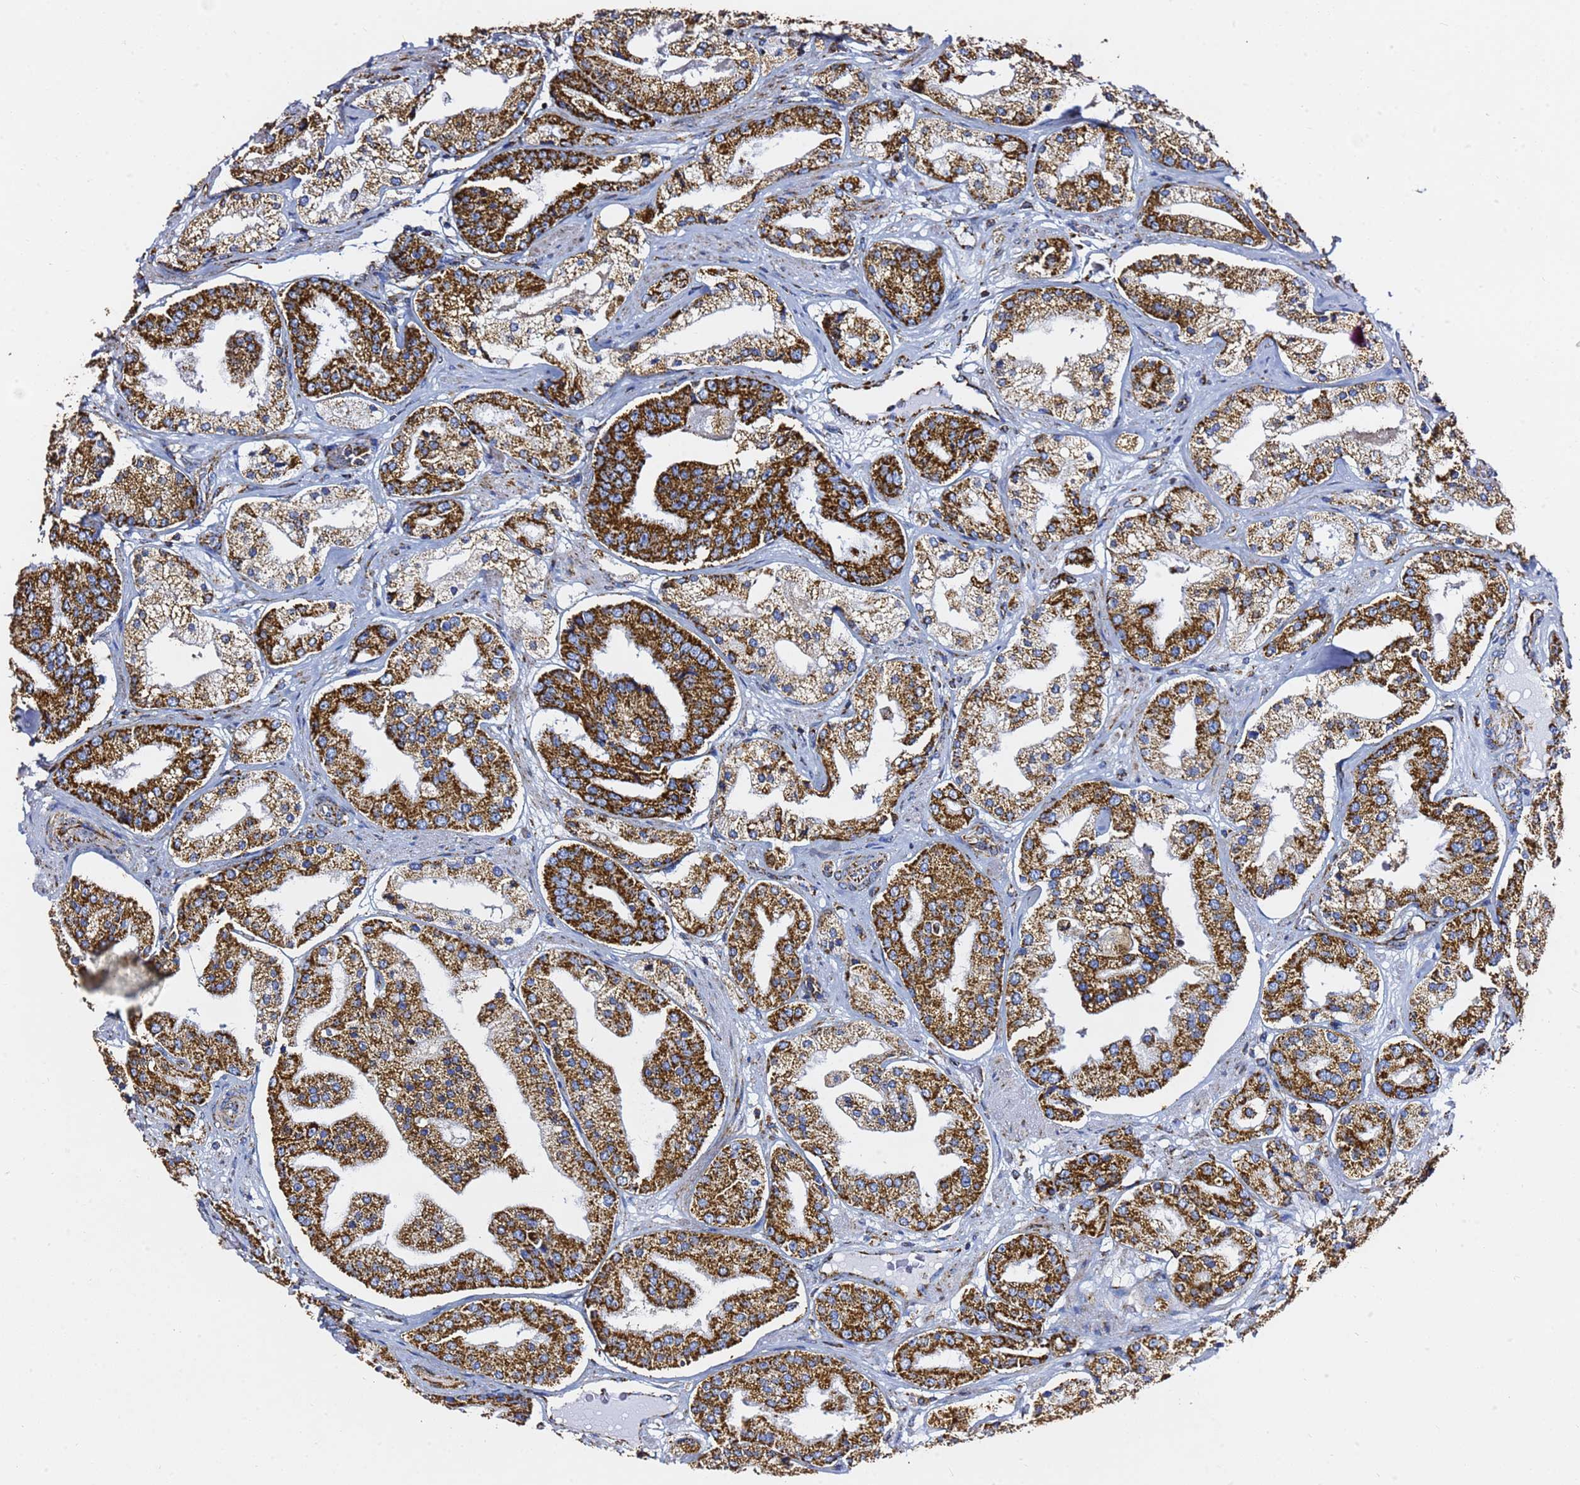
{"staining": {"intensity": "strong", "quantity": ">75%", "location": "cytoplasmic/membranous"}, "tissue": "prostate cancer", "cell_type": "Tumor cells", "image_type": "cancer", "snomed": [{"axis": "morphology", "description": "Adenocarcinoma, High grade"}, {"axis": "topography", "description": "Prostate"}], "caption": "A high-resolution histopathology image shows immunohistochemistry (IHC) staining of prostate cancer (adenocarcinoma (high-grade)), which displays strong cytoplasmic/membranous positivity in approximately >75% of tumor cells.", "gene": "PHB2", "patient": {"sex": "male", "age": 63}}